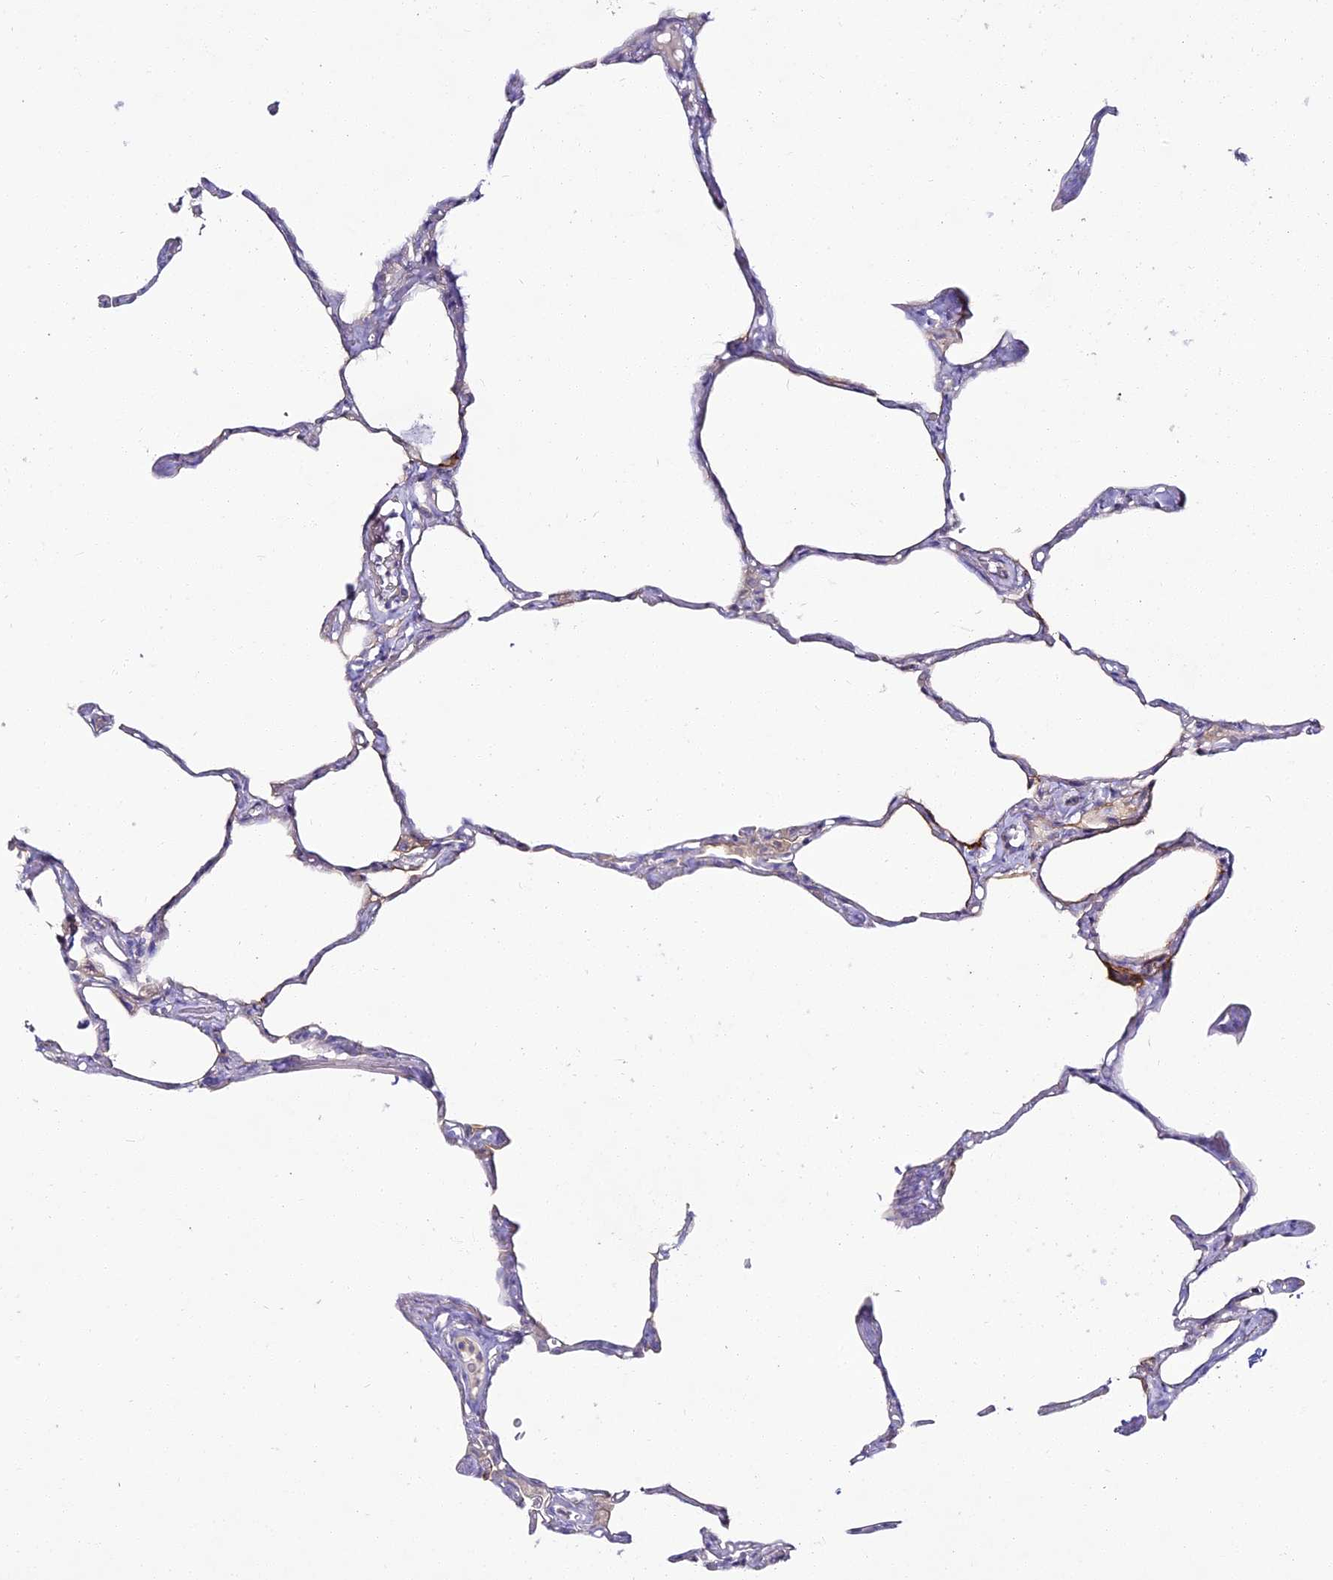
{"staining": {"intensity": "negative", "quantity": "none", "location": "none"}, "tissue": "lung", "cell_type": "Alveolar cells", "image_type": "normal", "snomed": [{"axis": "morphology", "description": "Normal tissue, NOS"}, {"axis": "topography", "description": "Lung"}], "caption": "Photomicrograph shows no significant protein staining in alveolar cells of benign lung.", "gene": "ALPG", "patient": {"sex": "male", "age": 65}}